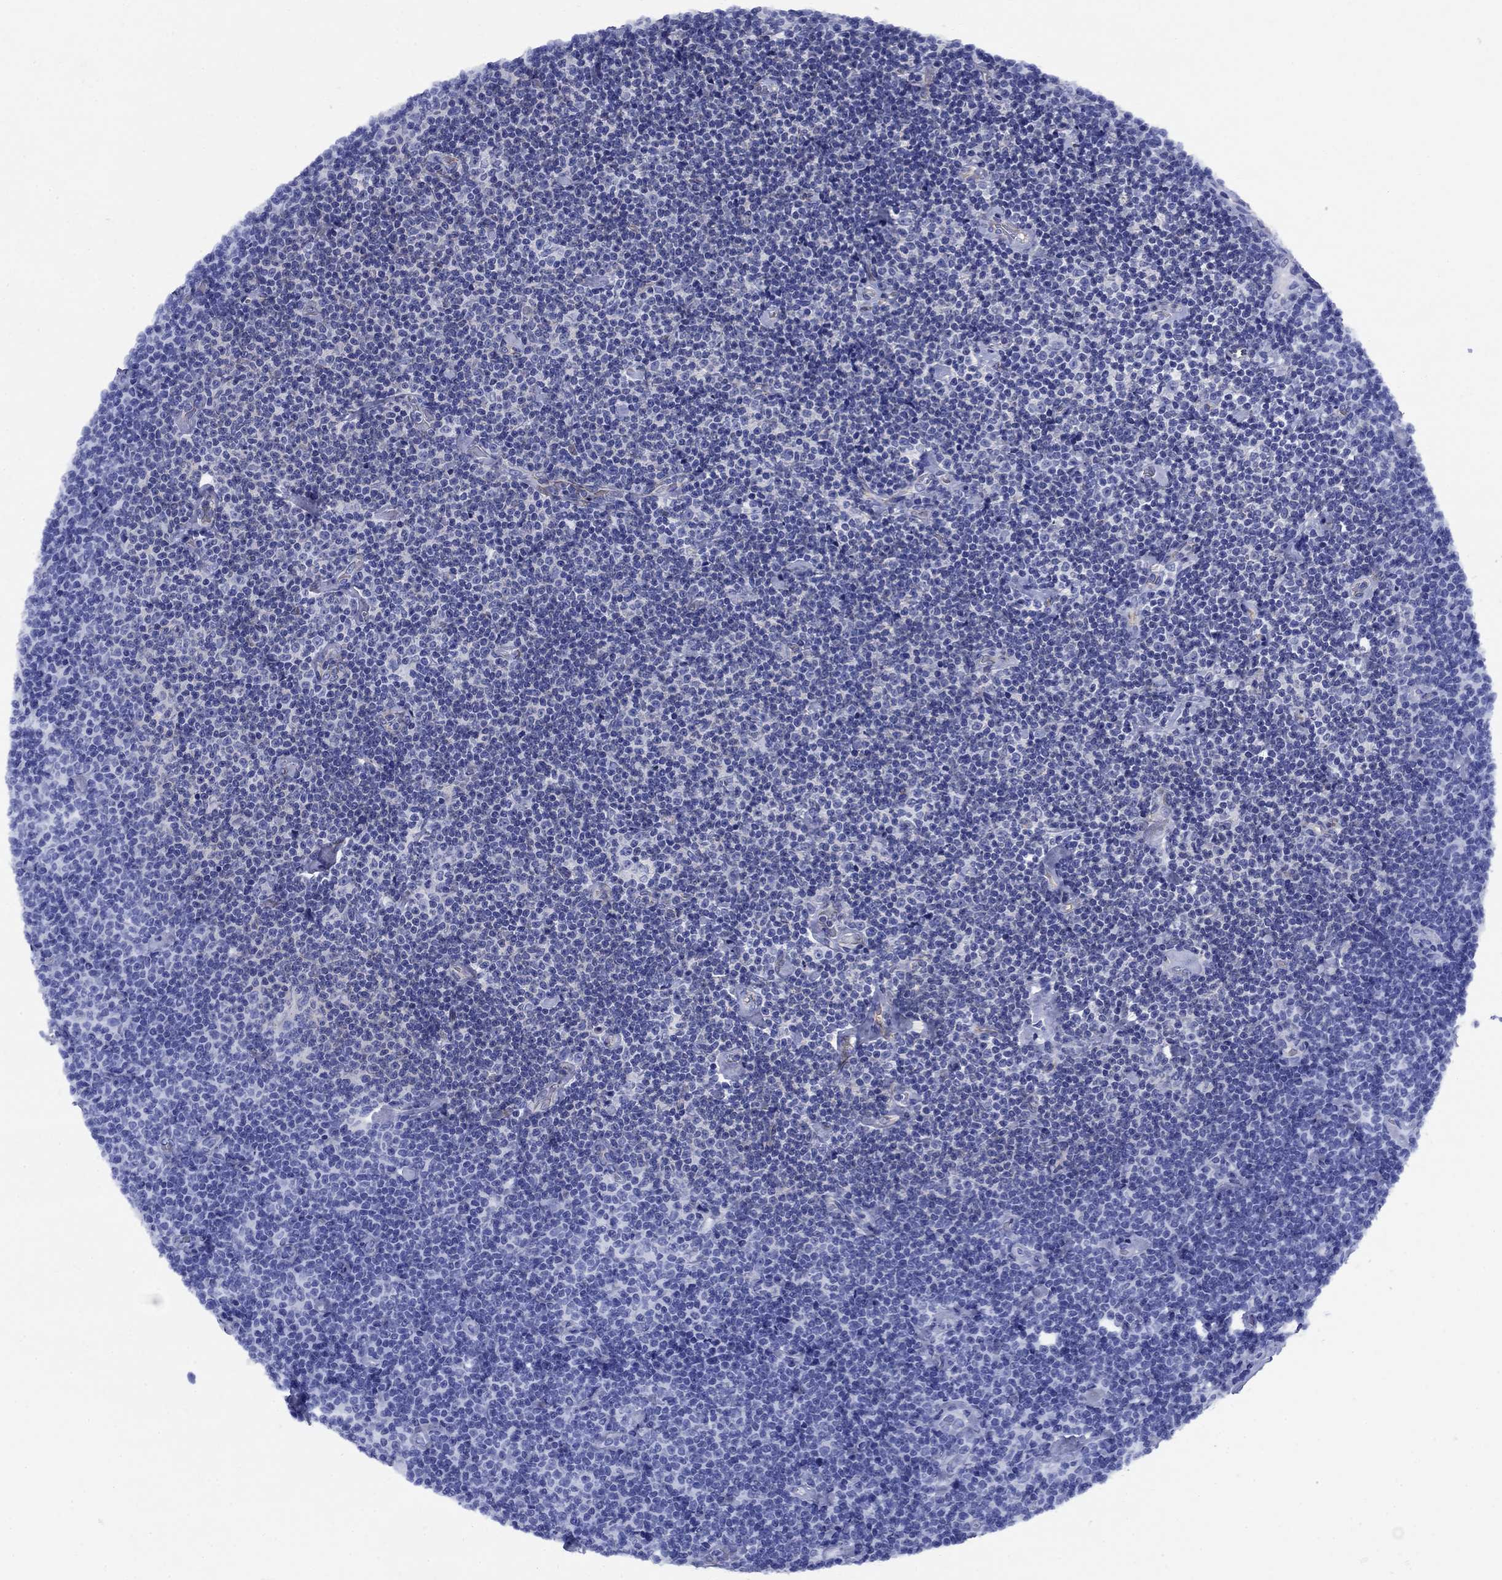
{"staining": {"intensity": "negative", "quantity": "none", "location": "none"}, "tissue": "lymphoma", "cell_type": "Tumor cells", "image_type": "cancer", "snomed": [{"axis": "morphology", "description": "Malignant lymphoma, non-Hodgkin's type, Low grade"}, {"axis": "topography", "description": "Lymph node"}], "caption": "The IHC micrograph has no significant staining in tumor cells of low-grade malignant lymphoma, non-Hodgkin's type tissue.", "gene": "SMCP", "patient": {"sex": "male", "age": 81}}